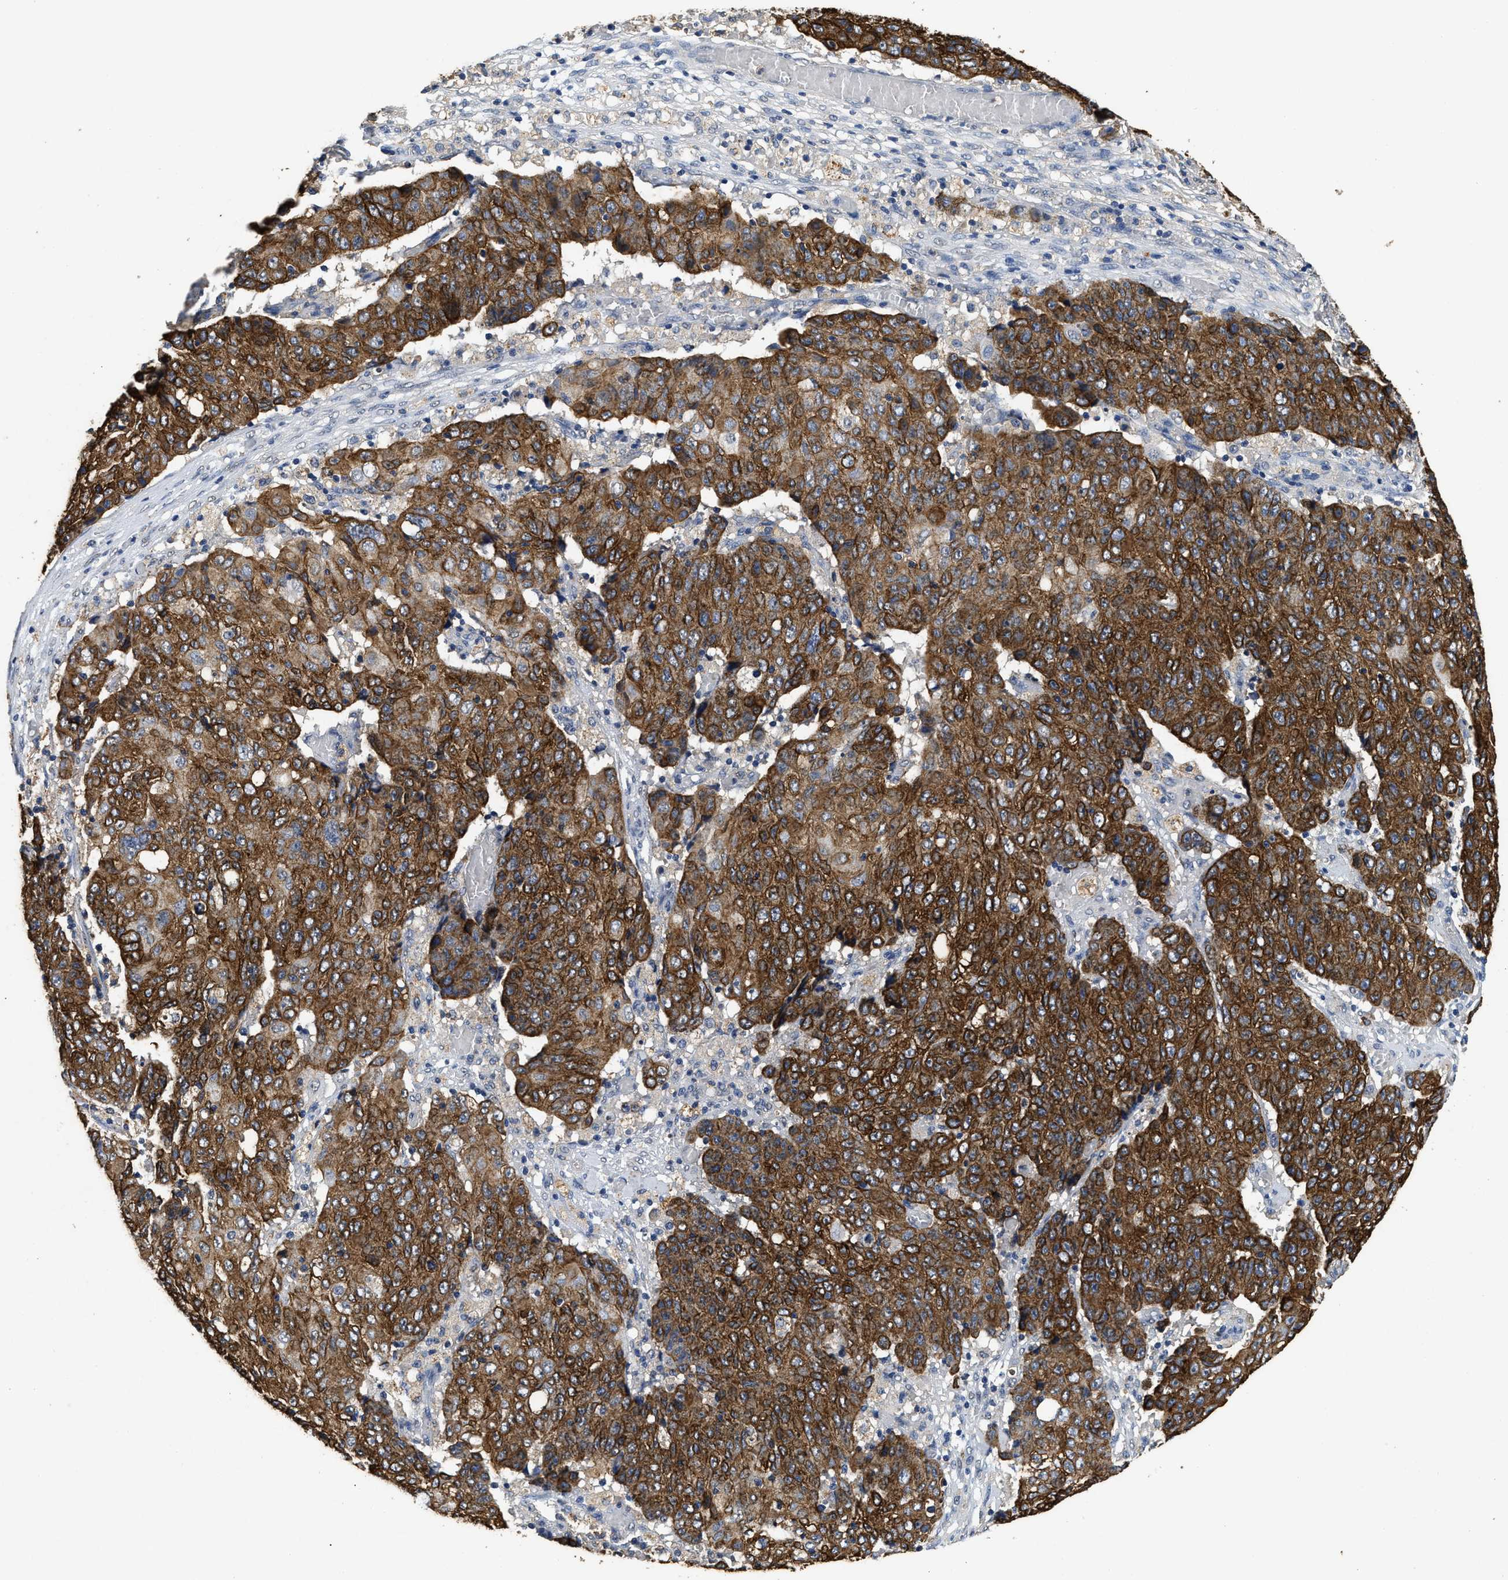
{"staining": {"intensity": "strong", "quantity": ">75%", "location": "cytoplasmic/membranous"}, "tissue": "ovarian cancer", "cell_type": "Tumor cells", "image_type": "cancer", "snomed": [{"axis": "morphology", "description": "Carcinoma, endometroid"}, {"axis": "topography", "description": "Ovary"}], "caption": "Ovarian endometroid carcinoma stained for a protein (brown) exhibits strong cytoplasmic/membranous positive positivity in approximately >75% of tumor cells.", "gene": "CTNNA1", "patient": {"sex": "female", "age": 42}}